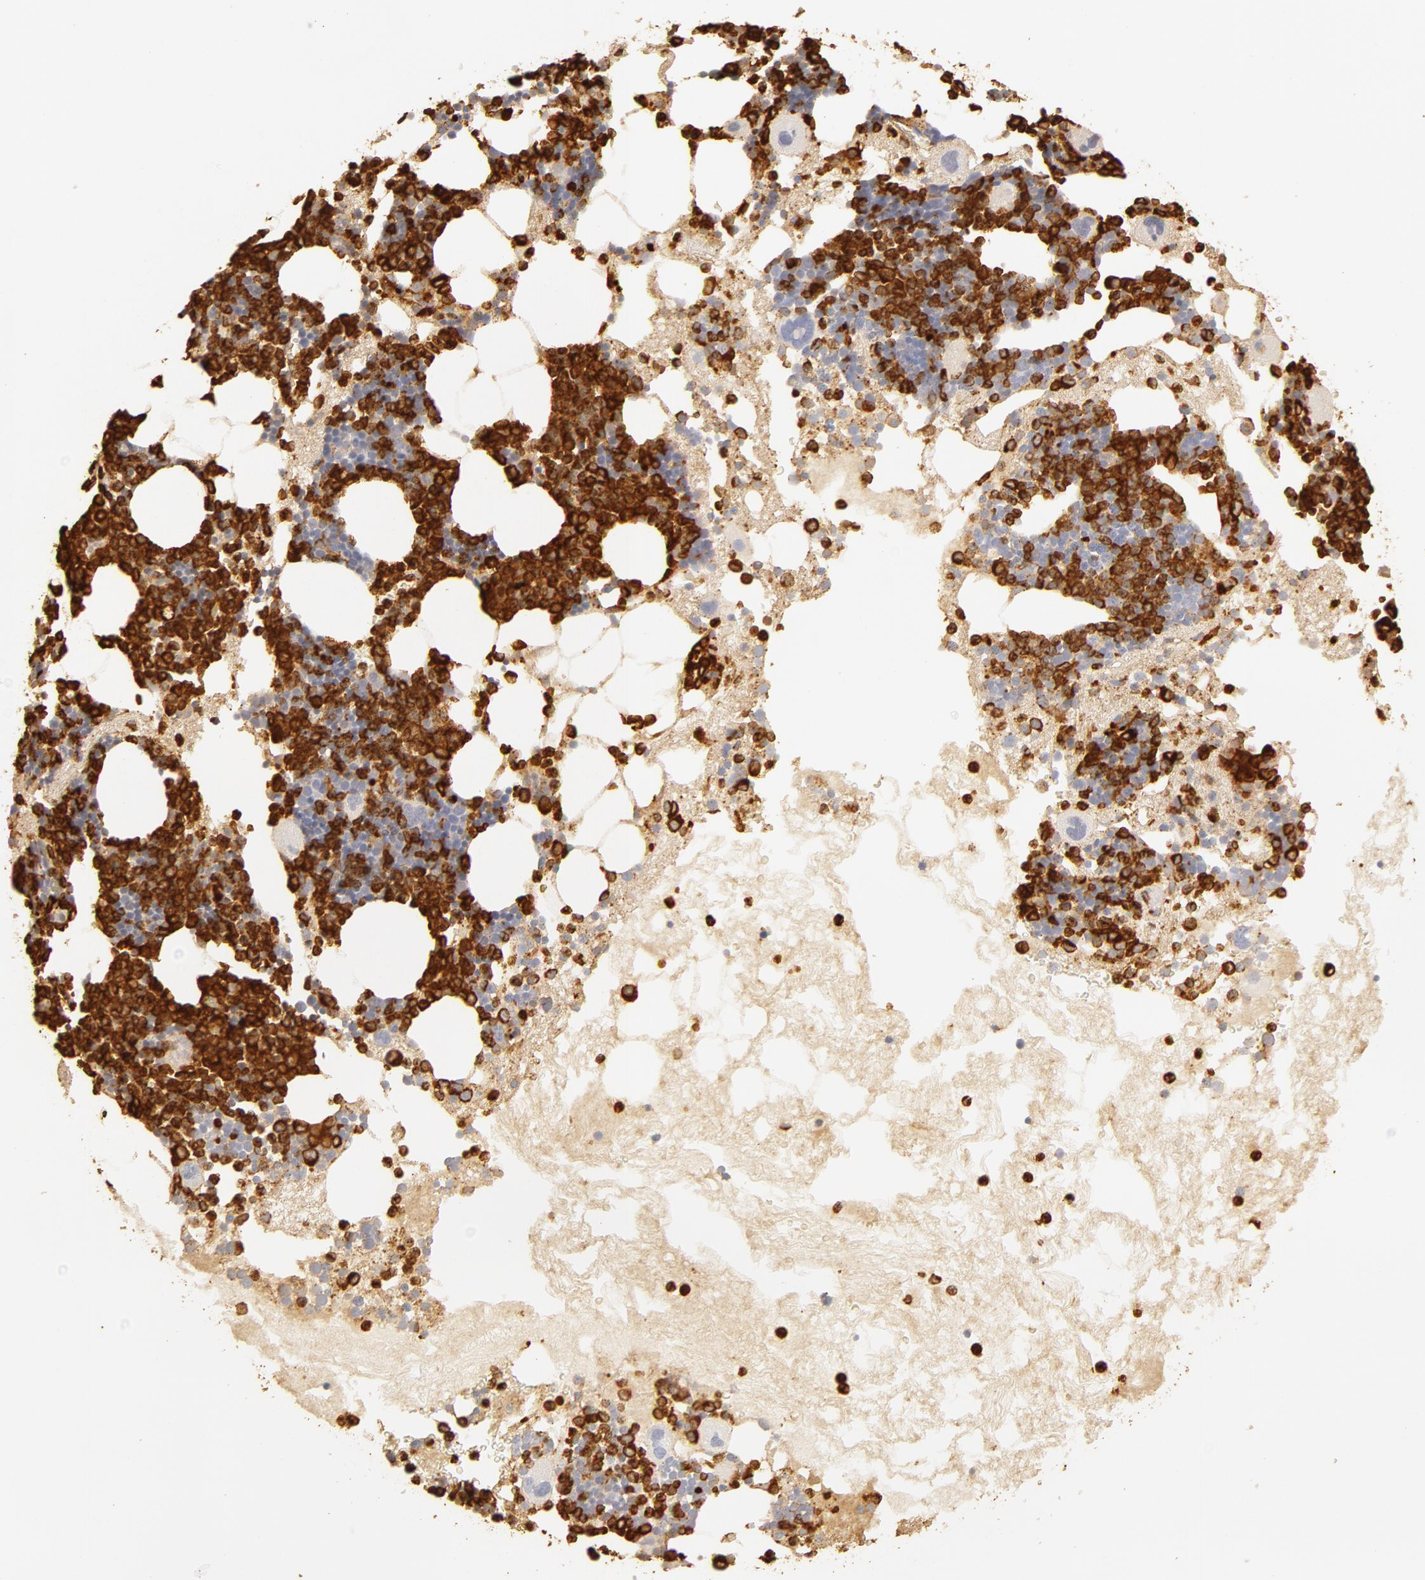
{"staining": {"intensity": "strong", "quantity": "25%-75%", "location": "cytoplasmic/membranous"}, "tissue": "bone marrow", "cell_type": "Hematopoietic cells", "image_type": "normal", "snomed": [{"axis": "morphology", "description": "Normal tissue, NOS"}, {"axis": "topography", "description": "Bone marrow"}], "caption": "Immunohistochemical staining of benign bone marrow reveals 25%-75% levels of strong cytoplasmic/membranous protein positivity in approximately 25%-75% of hematopoietic cells.", "gene": "C1R", "patient": {"sex": "male", "age": 75}}